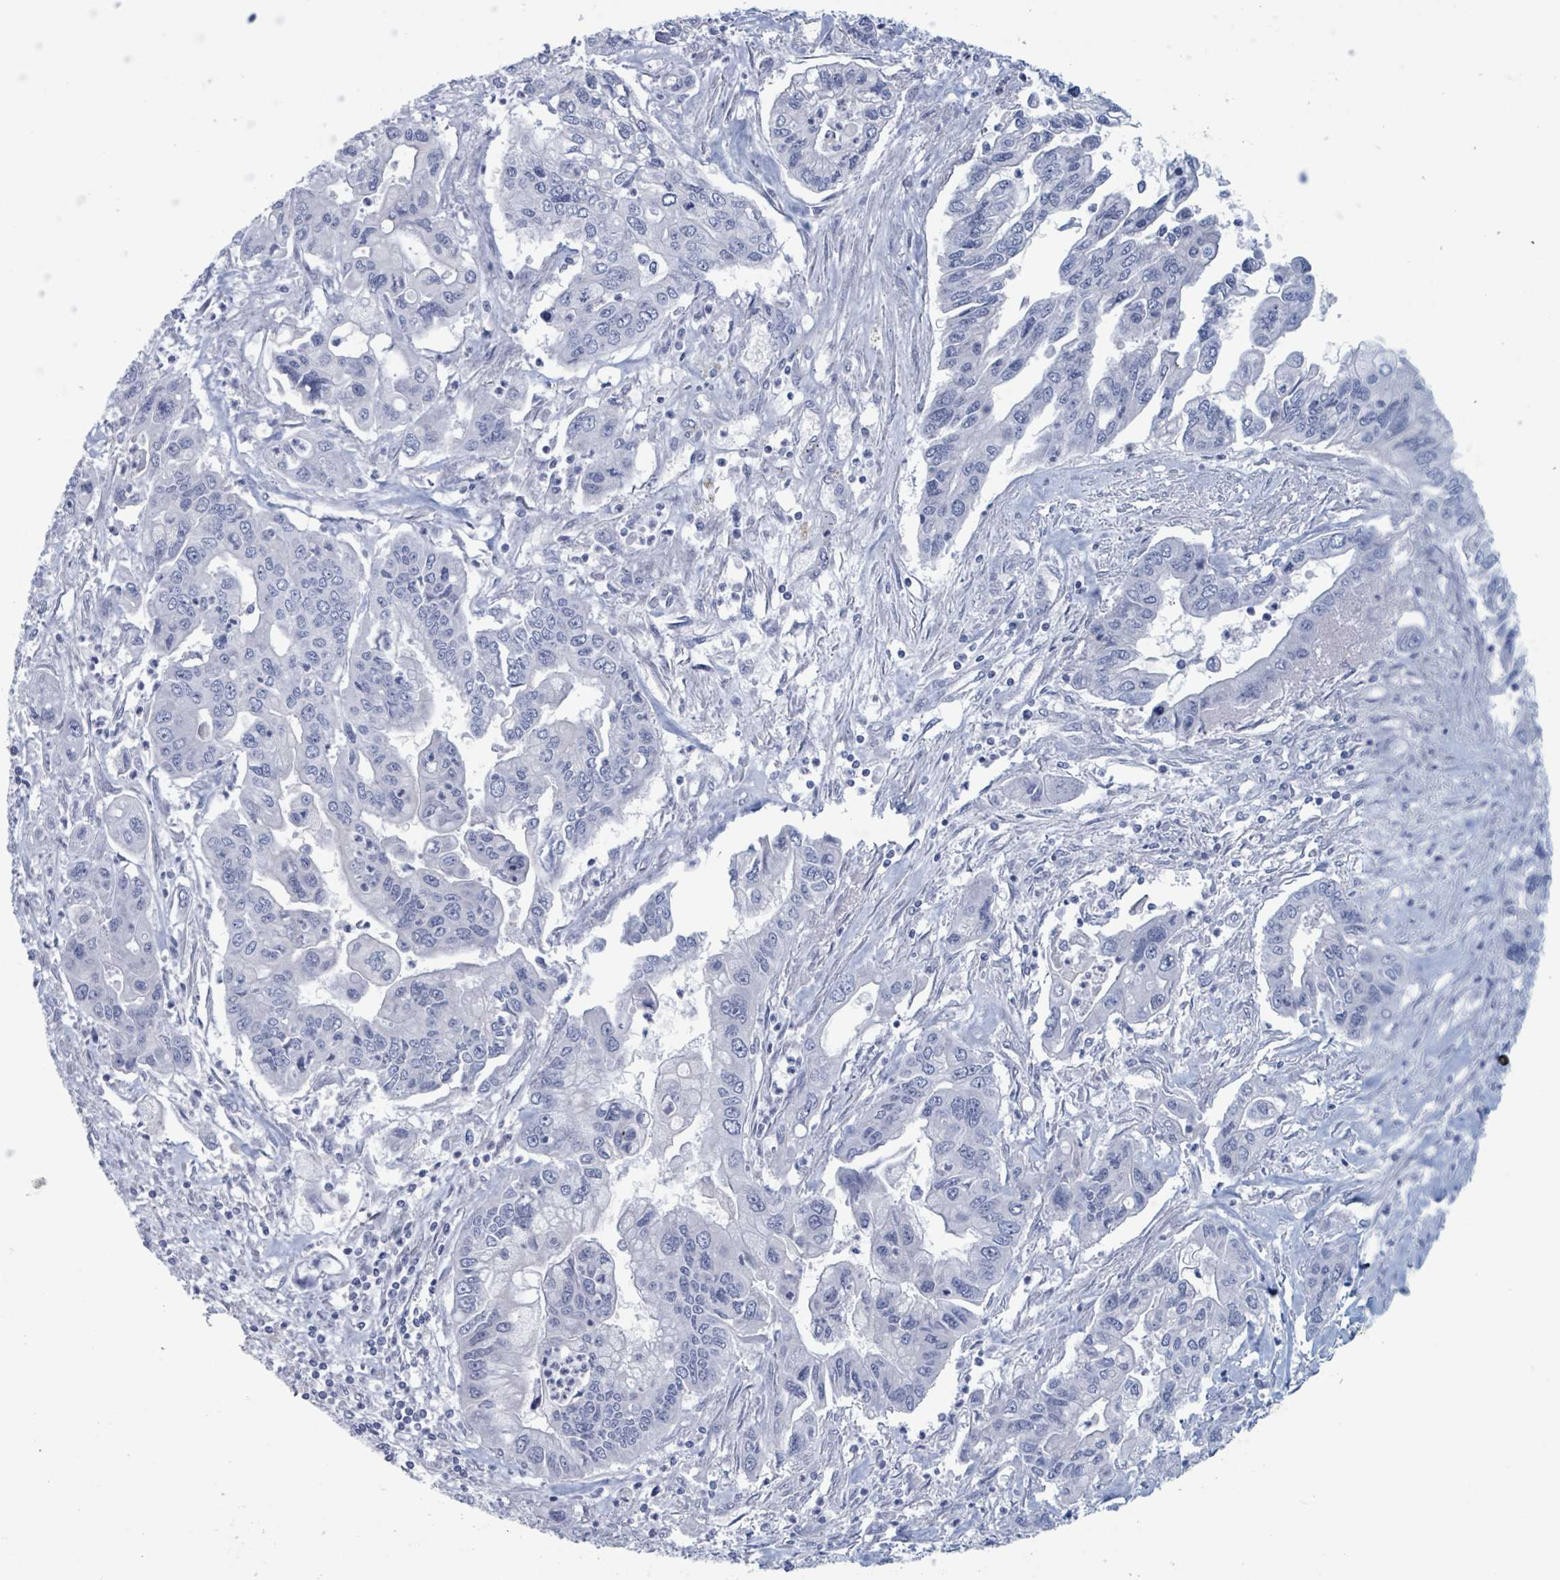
{"staining": {"intensity": "negative", "quantity": "none", "location": "none"}, "tissue": "pancreatic cancer", "cell_type": "Tumor cells", "image_type": "cancer", "snomed": [{"axis": "morphology", "description": "Adenocarcinoma, NOS"}, {"axis": "topography", "description": "Pancreas"}], "caption": "The image shows no staining of tumor cells in pancreatic cancer. (DAB (3,3'-diaminobenzidine) IHC, high magnification).", "gene": "KLK4", "patient": {"sex": "male", "age": 62}}